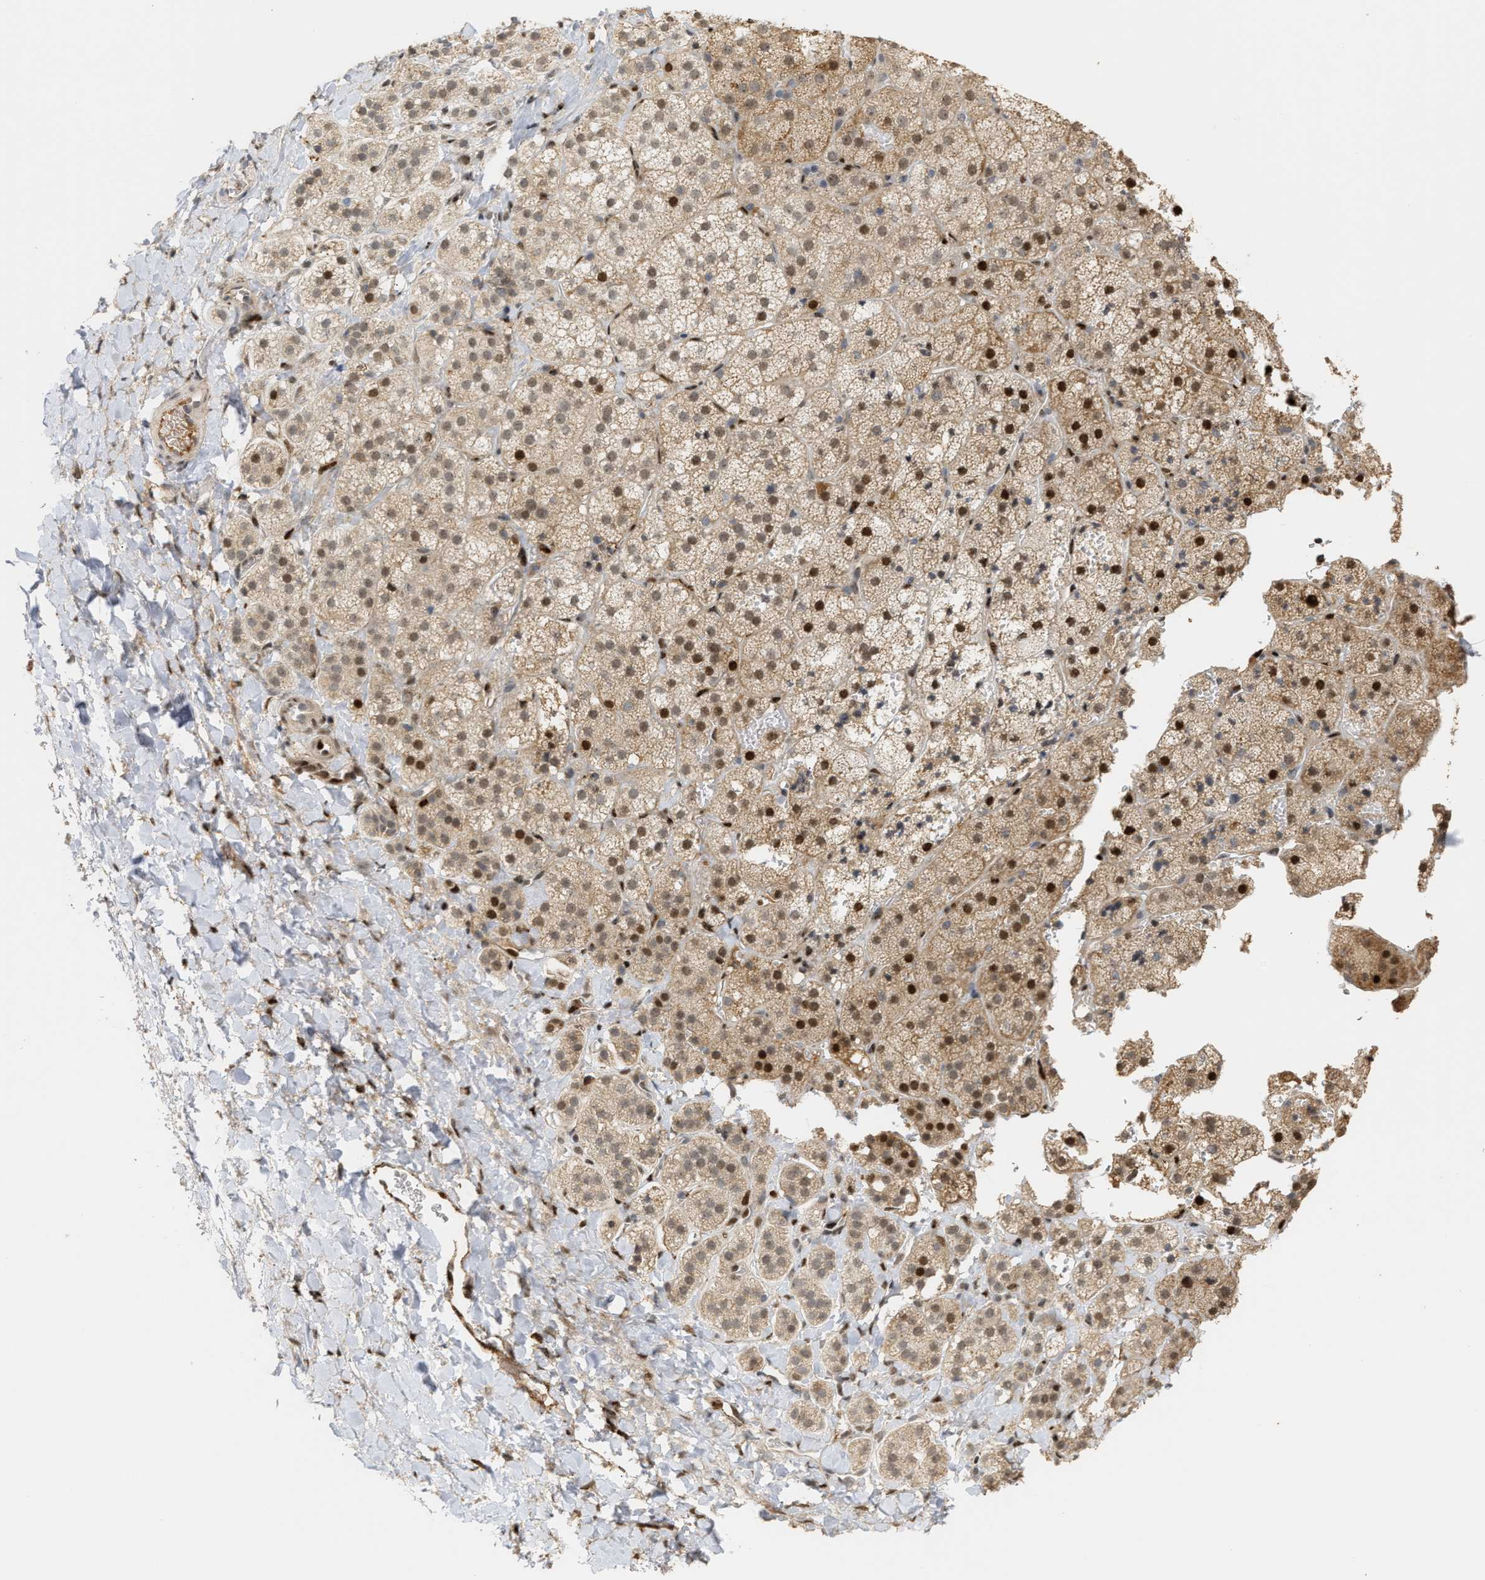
{"staining": {"intensity": "strong", "quantity": "<25%", "location": "cytoplasmic/membranous,nuclear"}, "tissue": "adrenal gland", "cell_type": "Glandular cells", "image_type": "normal", "snomed": [{"axis": "morphology", "description": "Normal tissue, NOS"}, {"axis": "topography", "description": "Adrenal gland"}], "caption": "A high-resolution image shows immunohistochemistry (IHC) staining of normal adrenal gland, which exhibits strong cytoplasmic/membranous,nuclear expression in approximately <25% of glandular cells. Ihc stains the protein in brown and the nuclei are stained blue.", "gene": "ZFAND5", "patient": {"sex": "female", "age": 44}}